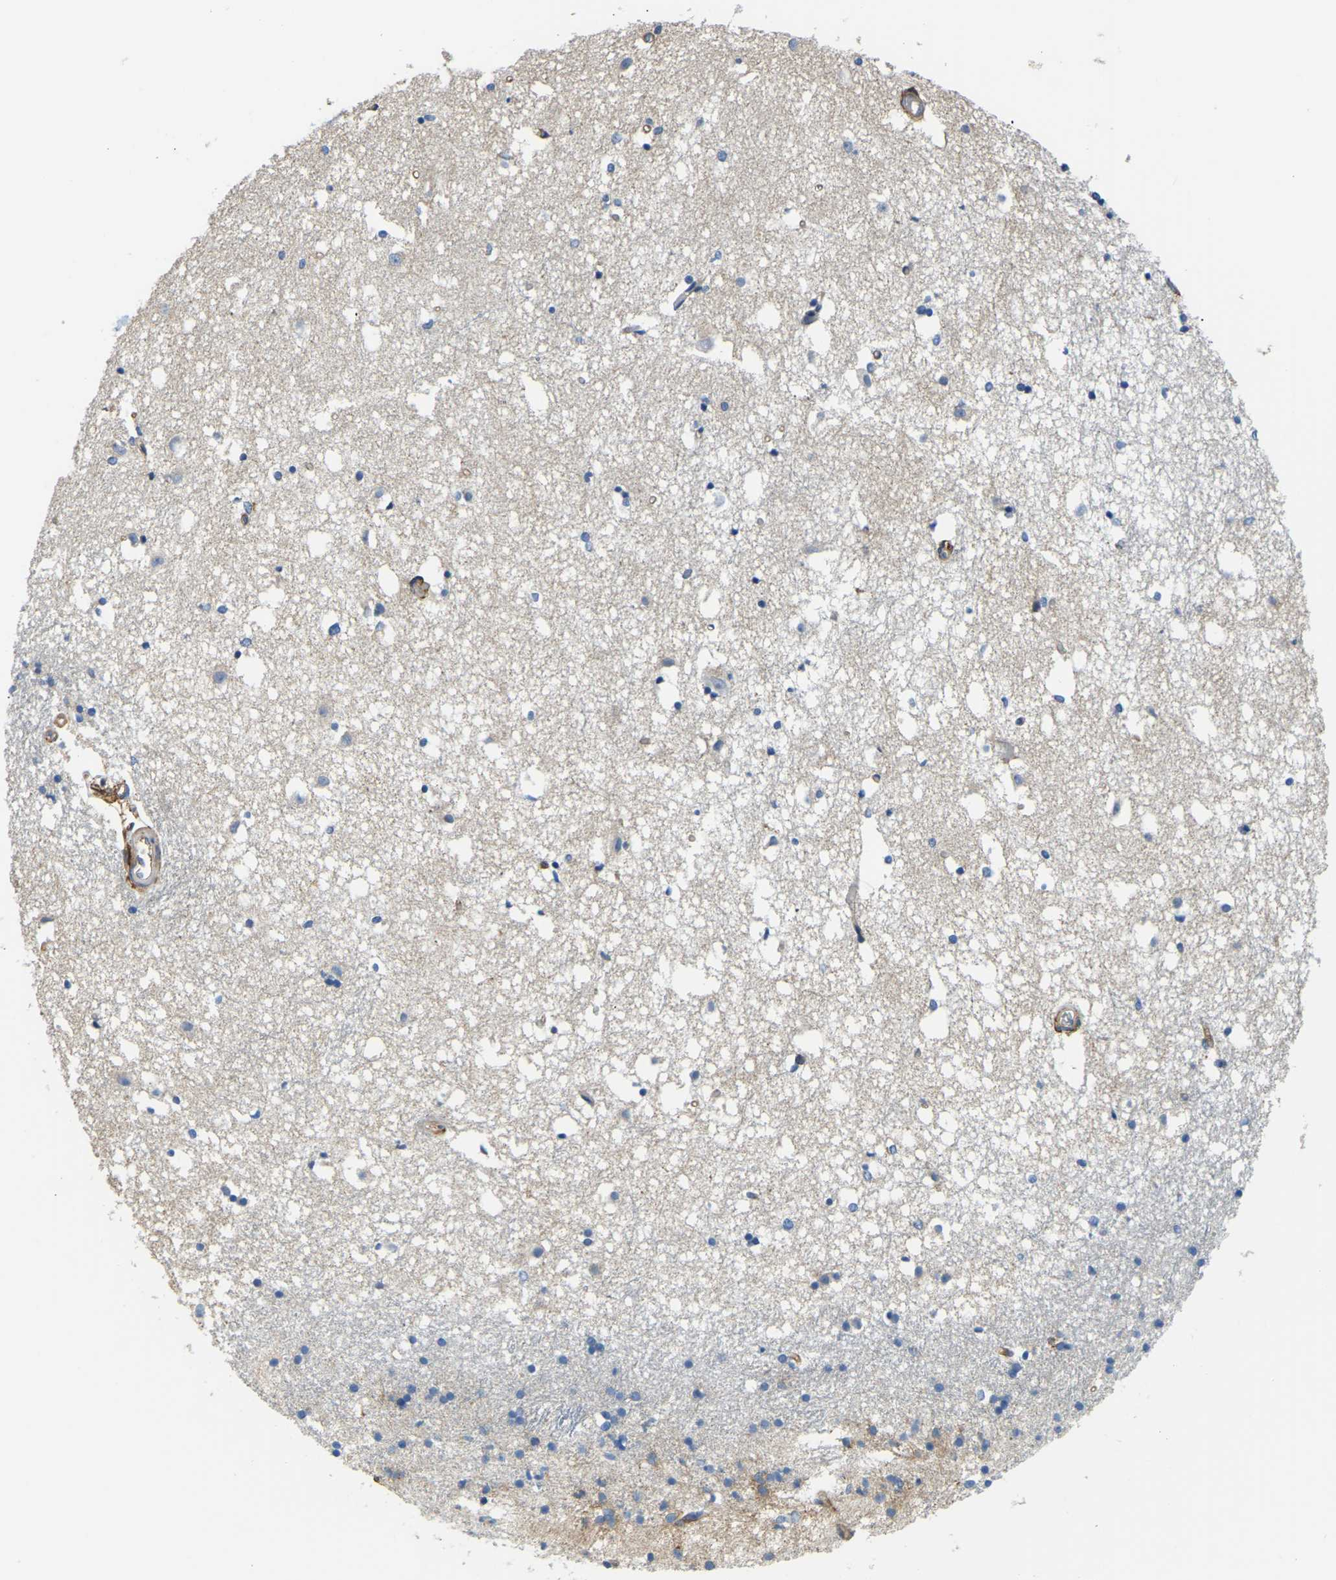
{"staining": {"intensity": "negative", "quantity": "none", "location": "none"}, "tissue": "caudate", "cell_type": "Glial cells", "image_type": "normal", "snomed": [{"axis": "morphology", "description": "Normal tissue, NOS"}, {"axis": "topography", "description": "Lateral ventricle wall"}], "caption": "There is no significant staining in glial cells of caudate. Brightfield microscopy of IHC stained with DAB (brown) and hematoxylin (blue), captured at high magnification.", "gene": "AHNAK", "patient": {"sex": "male", "age": 45}}